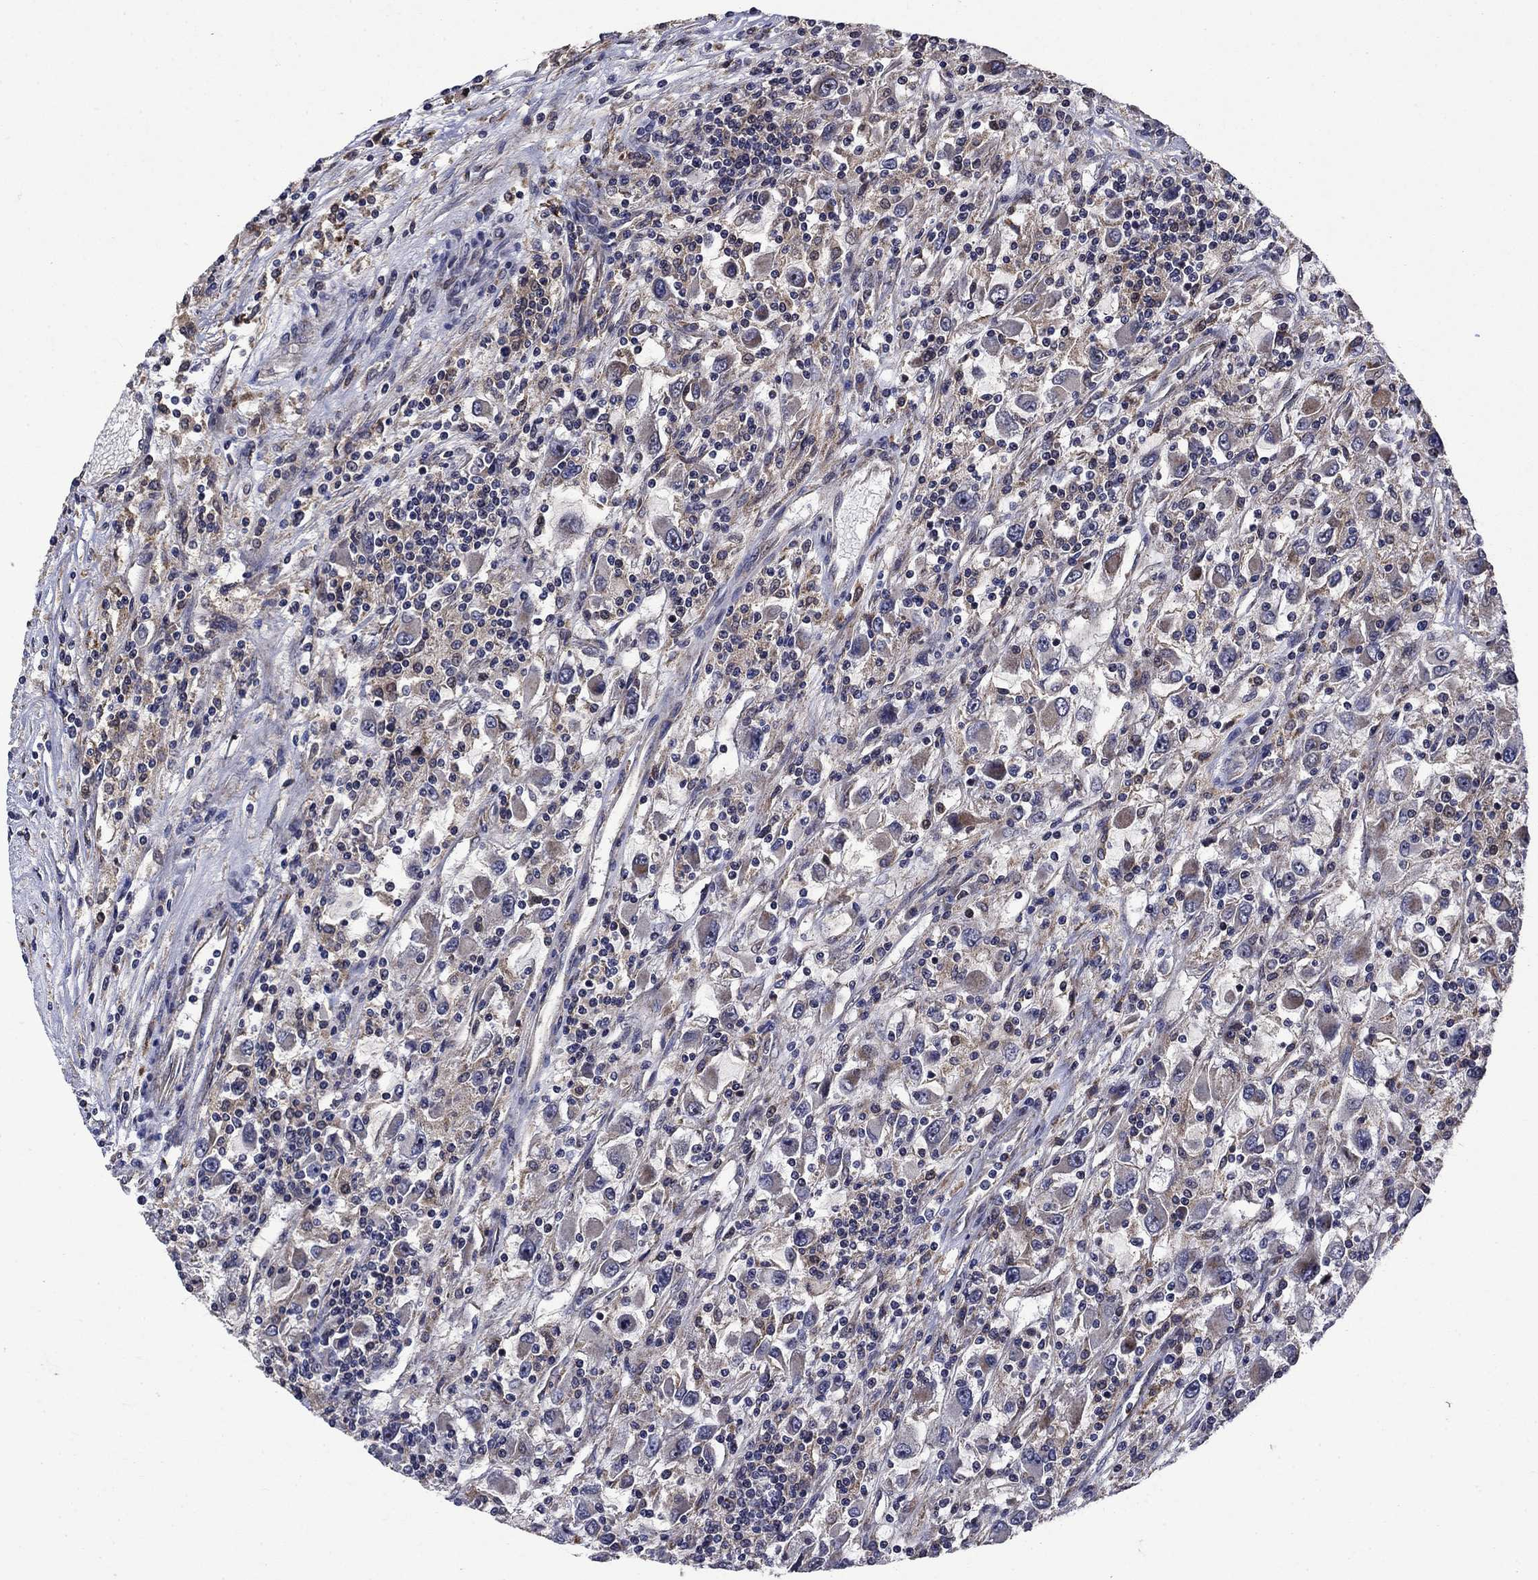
{"staining": {"intensity": "weak", "quantity": "<25%", "location": "cytoplasmic/membranous"}, "tissue": "renal cancer", "cell_type": "Tumor cells", "image_type": "cancer", "snomed": [{"axis": "morphology", "description": "Adenocarcinoma, NOS"}, {"axis": "topography", "description": "Kidney"}], "caption": "Tumor cells are negative for brown protein staining in renal cancer (adenocarcinoma).", "gene": "AGTPBP1", "patient": {"sex": "female", "age": 67}}